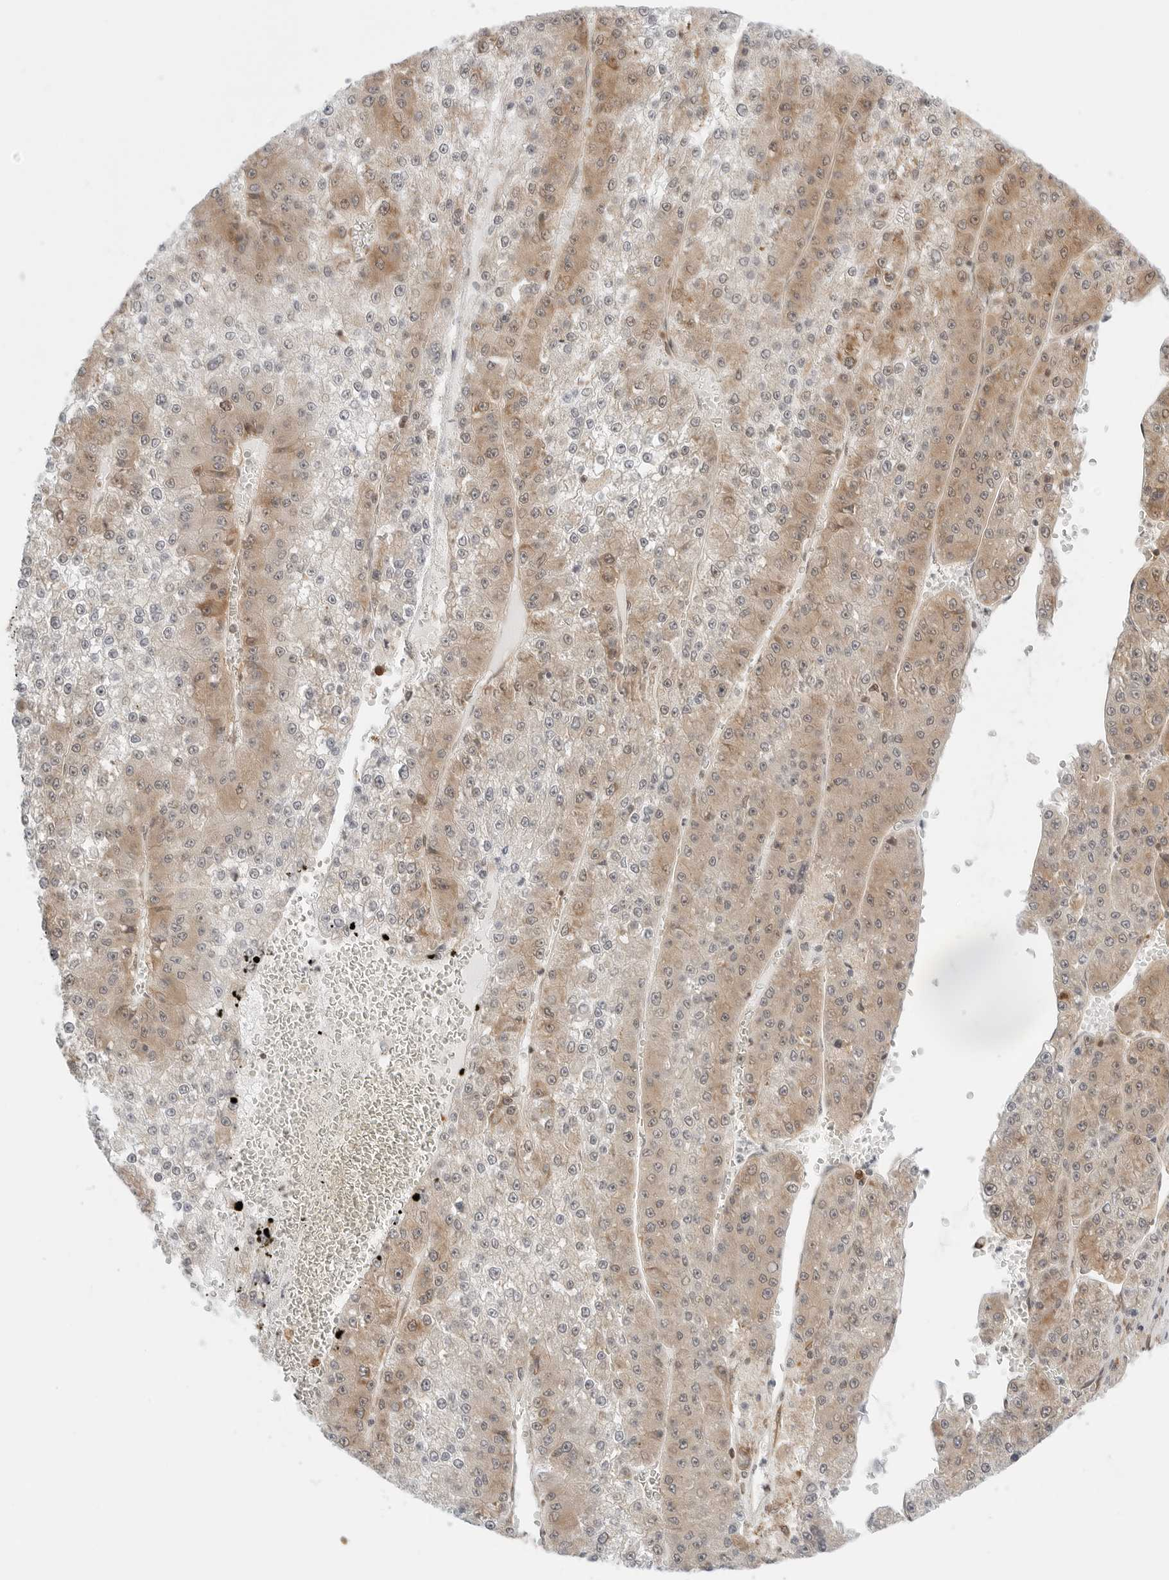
{"staining": {"intensity": "weak", "quantity": "25%-75%", "location": "cytoplasmic/membranous"}, "tissue": "liver cancer", "cell_type": "Tumor cells", "image_type": "cancer", "snomed": [{"axis": "morphology", "description": "Carcinoma, Hepatocellular, NOS"}, {"axis": "topography", "description": "Liver"}], "caption": "Human liver cancer (hepatocellular carcinoma) stained with a brown dye demonstrates weak cytoplasmic/membranous positive expression in approximately 25%-75% of tumor cells.", "gene": "NUDC", "patient": {"sex": "female", "age": 73}}